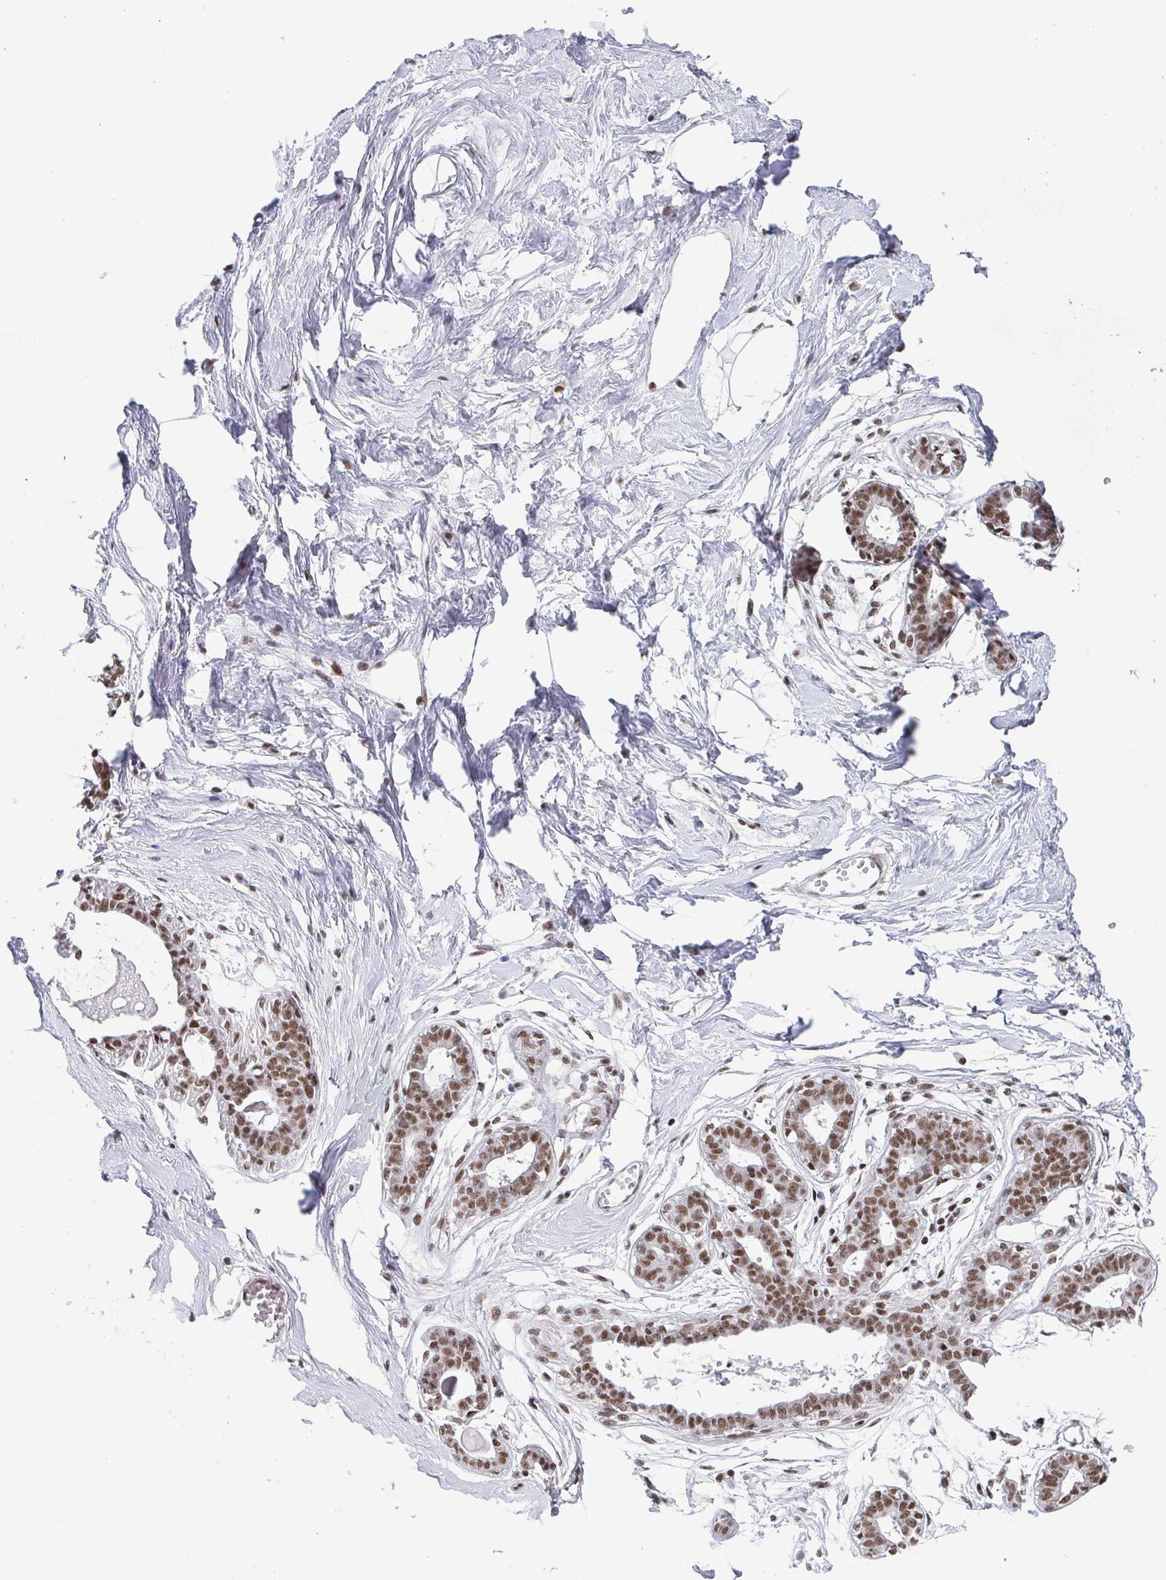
{"staining": {"intensity": "negative", "quantity": "none", "location": "none"}, "tissue": "breast", "cell_type": "Adipocytes", "image_type": "normal", "snomed": [{"axis": "morphology", "description": "Normal tissue, NOS"}, {"axis": "topography", "description": "Breast"}], "caption": "This is an immunohistochemistry photomicrograph of unremarkable human breast. There is no positivity in adipocytes.", "gene": "CTCF", "patient": {"sex": "female", "age": 45}}